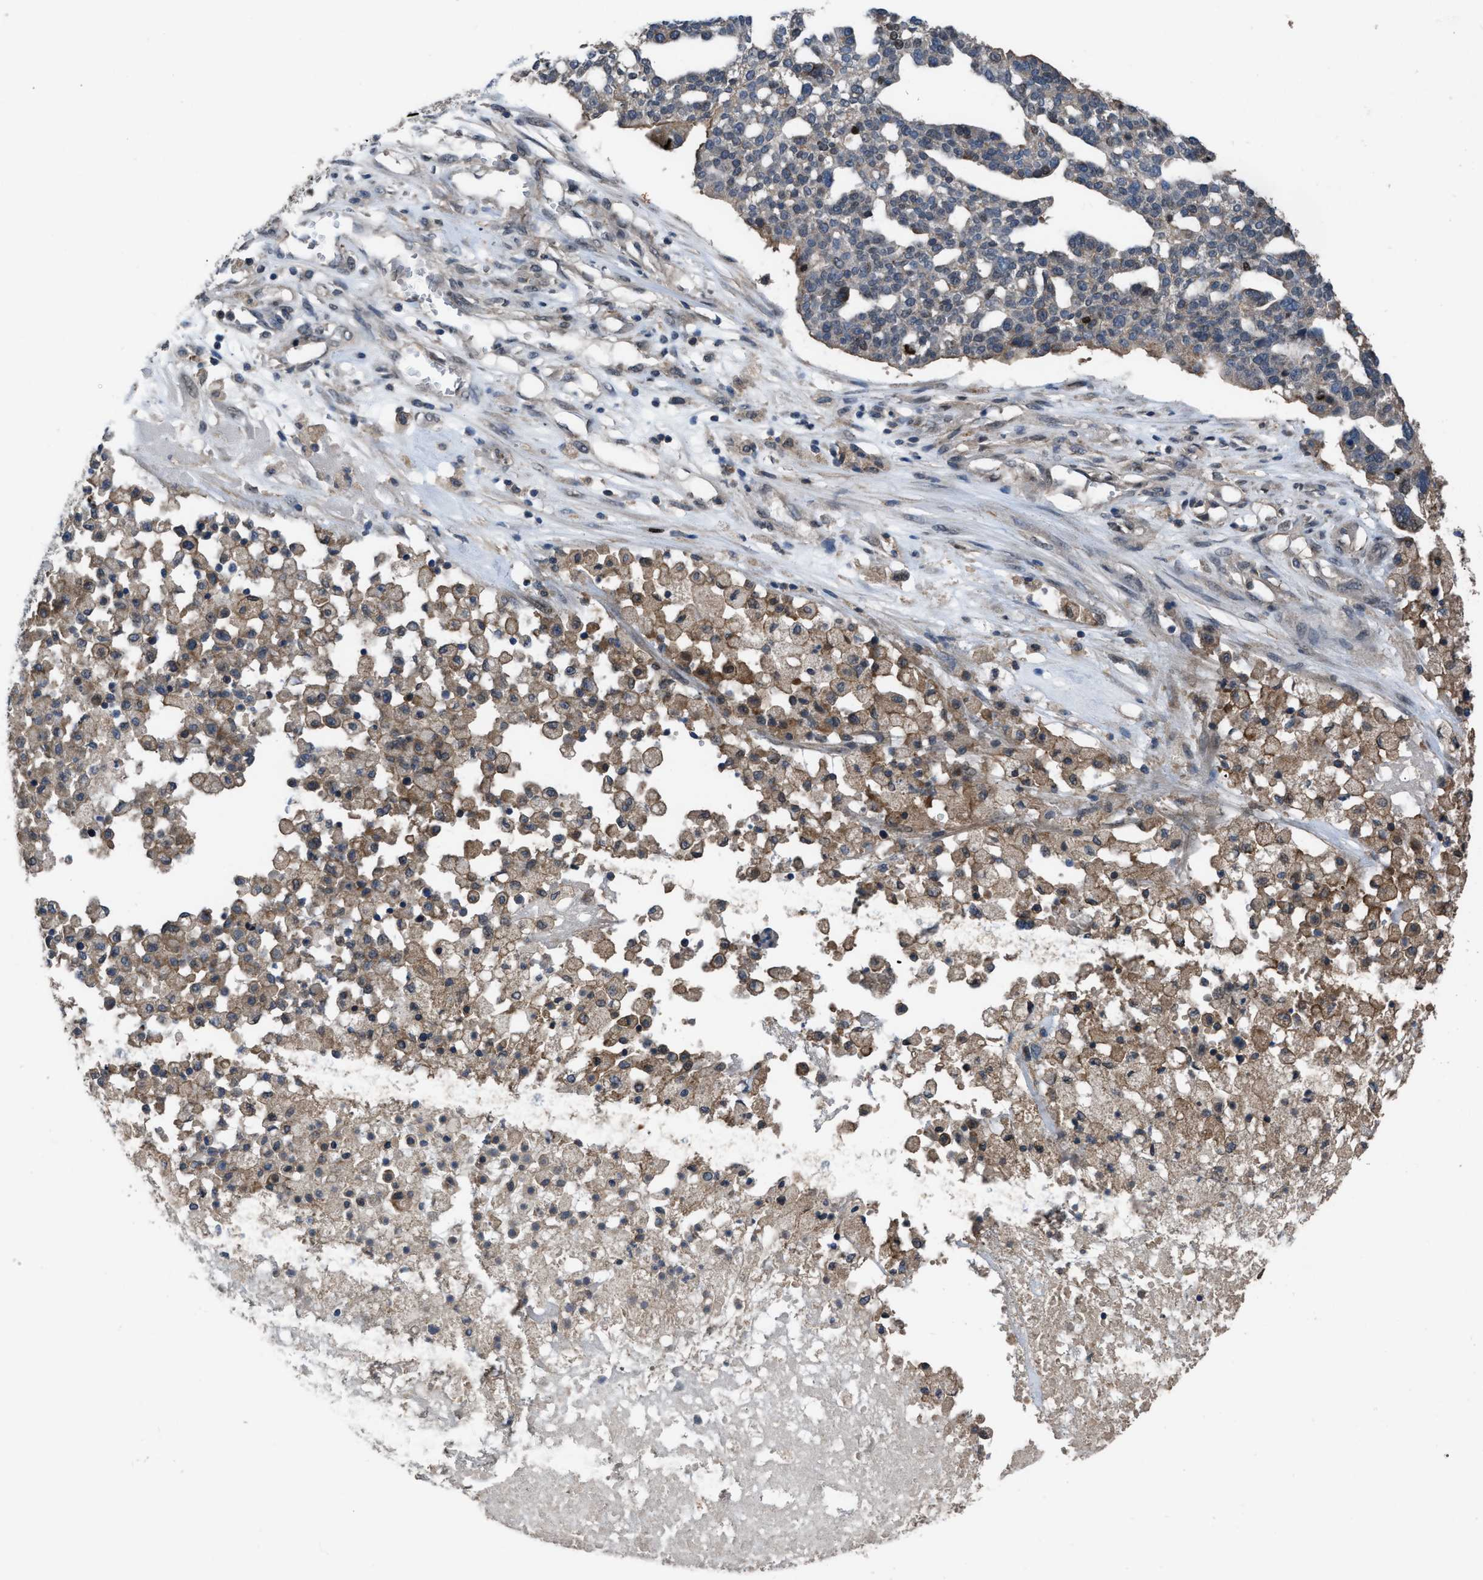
{"staining": {"intensity": "moderate", "quantity": "<25%", "location": "cytoplasmic/membranous"}, "tissue": "ovarian cancer", "cell_type": "Tumor cells", "image_type": "cancer", "snomed": [{"axis": "morphology", "description": "Cystadenocarcinoma, serous, NOS"}, {"axis": "topography", "description": "Ovary"}], "caption": "Immunohistochemical staining of human ovarian serous cystadenocarcinoma reveals low levels of moderate cytoplasmic/membranous expression in about <25% of tumor cells.", "gene": "UTRN", "patient": {"sex": "female", "age": 59}}